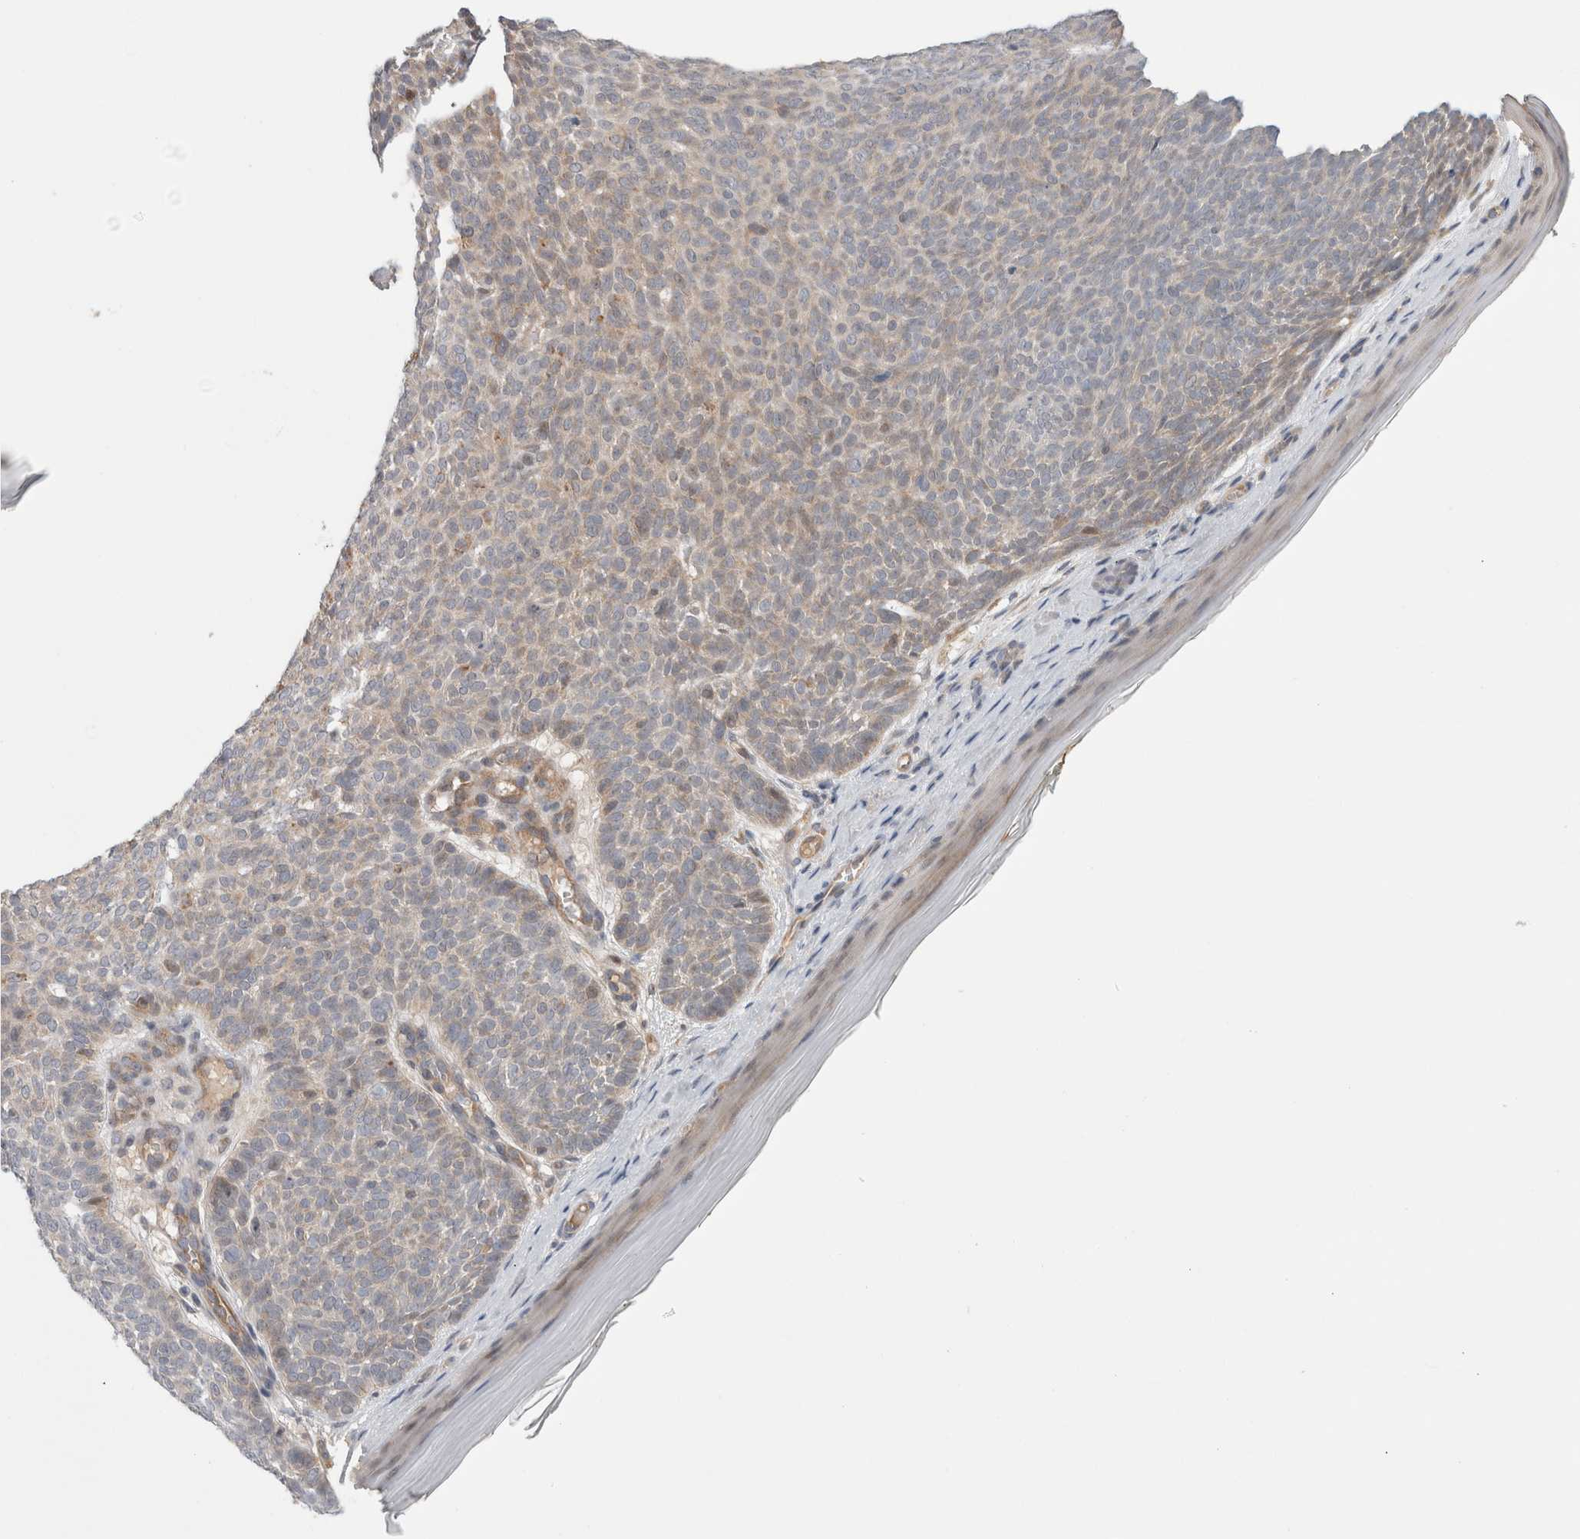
{"staining": {"intensity": "negative", "quantity": "none", "location": "none"}, "tissue": "skin cancer", "cell_type": "Tumor cells", "image_type": "cancer", "snomed": [{"axis": "morphology", "description": "Basal cell carcinoma"}, {"axis": "topography", "description": "Skin"}], "caption": "Protein analysis of skin cancer displays no significant expression in tumor cells.", "gene": "TAFA5", "patient": {"sex": "male", "age": 61}}